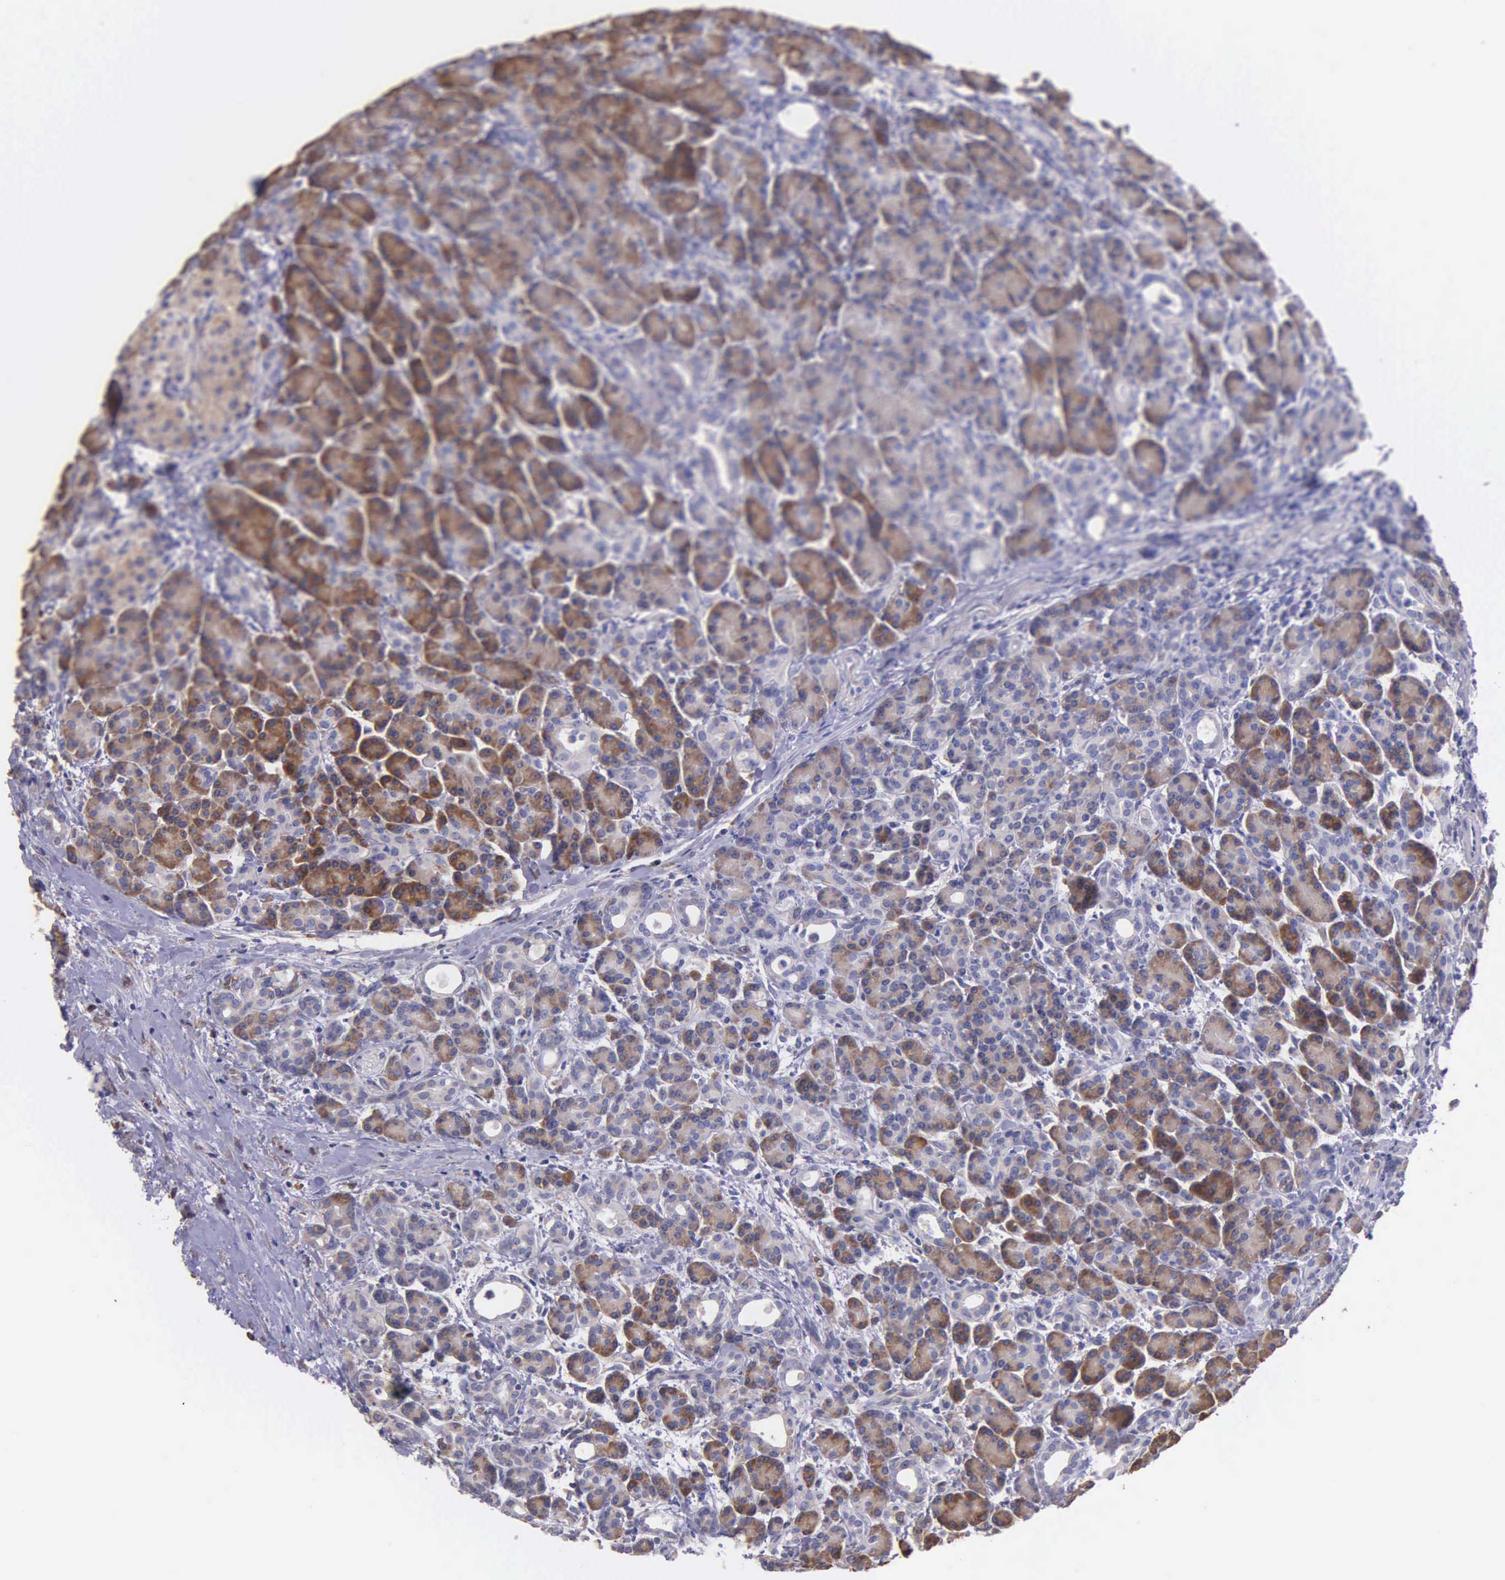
{"staining": {"intensity": "weak", "quantity": "25%-75%", "location": "cytoplasmic/membranous"}, "tissue": "pancreas", "cell_type": "Exocrine glandular cells", "image_type": "normal", "snomed": [{"axis": "morphology", "description": "Normal tissue, NOS"}, {"axis": "topography", "description": "Pancreas"}], "caption": "Immunohistochemical staining of normal pancreas demonstrates weak cytoplasmic/membranous protein expression in approximately 25%-75% of exocrine glandular cells.", "gene": "ZC3H12B", "patient": {"sex": "female", "age": 77}}